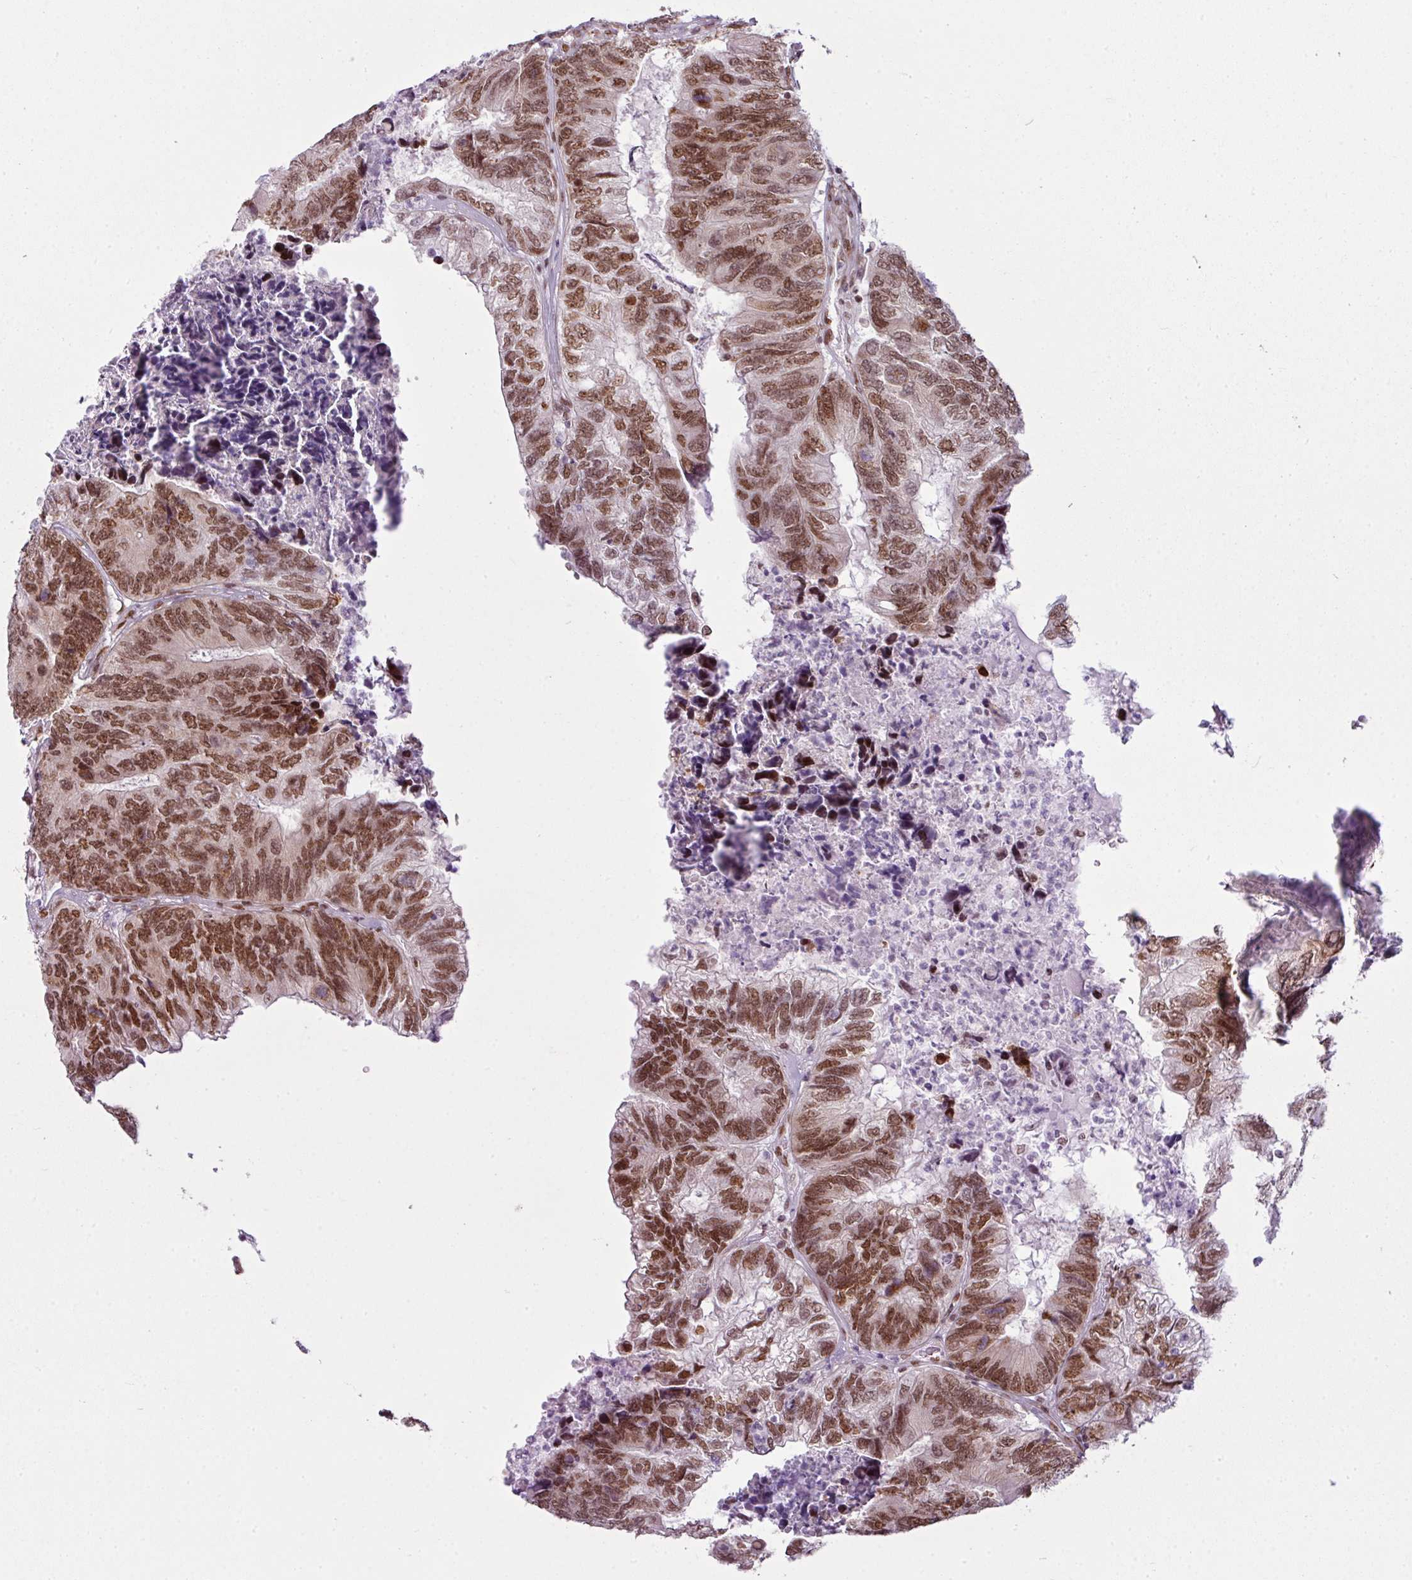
{"staining": {"intensity": "moderate", "quantity": ">75%", "location": "cytoplasmic/membranous,nuclear"}, "tissue": "colorectal cancer", "cell_type": "Tumor cells", "image_type": "cancer", "snomed": [{"axis": "morphology", "description": "Adenocarcinoma, NOS"}, {"axis": "topography", "description": "Colon"}], "caption": "Protein staining by immunohistochemistry demonstrates moderate cytoplasmic/membranous and nuclear staining in approximately >75% of tumor cells in colorectal adenocarcinoma.", "gene": "ARL6IP4", "patient": {"sex": "female", "age": 67}}